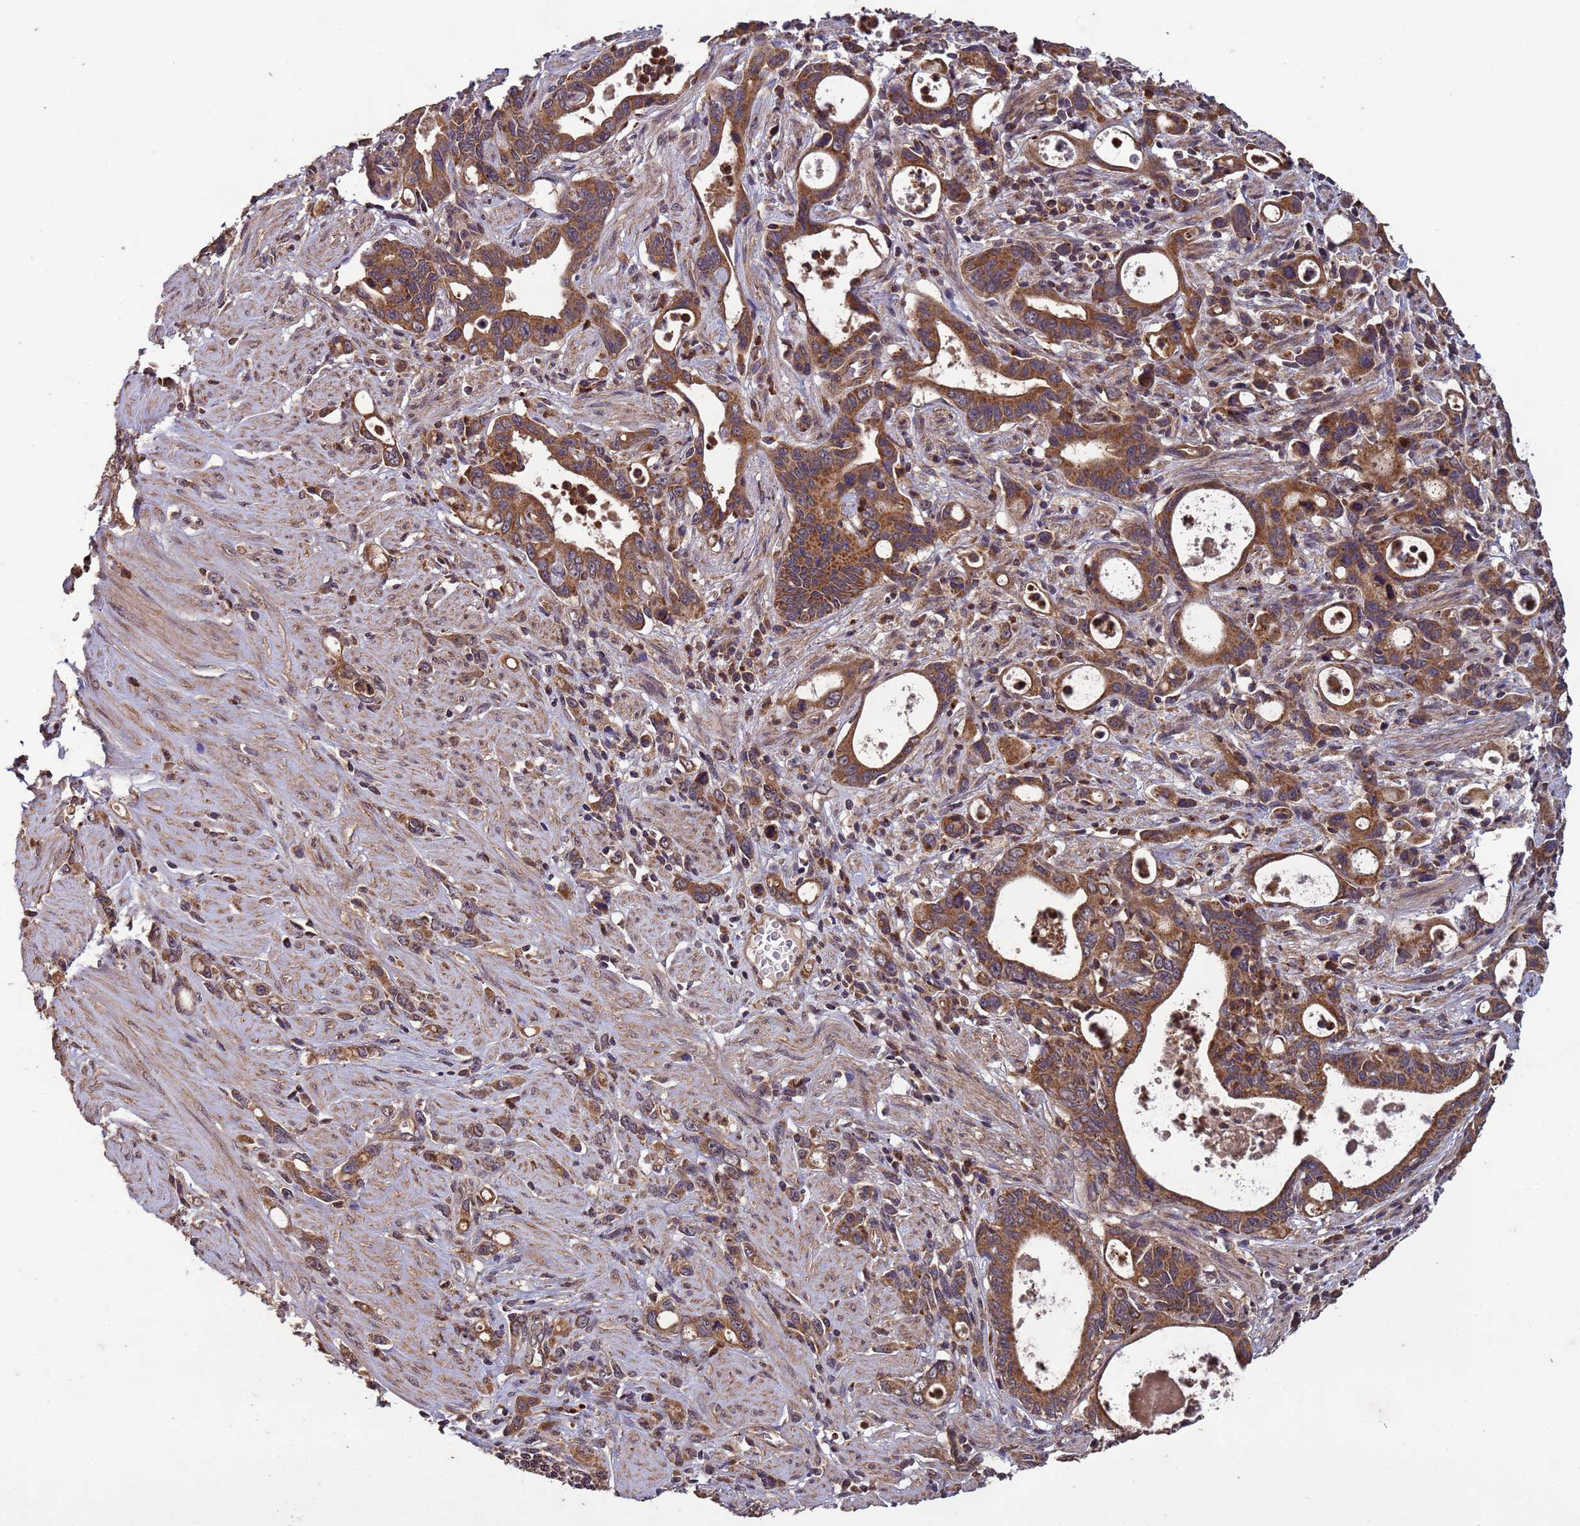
{"staining": {"intensity": "strong", "quantity": ">75%", "location": "cytoplasmic/membranous"}, "tissue": "stomach cancer", "cell_type": "Tumor cells", "image_type": "cancer", "snomed": [{"axis": "morphology", "description": "Adenocarcinoma, NOS"}, {"axis": "topography", "description": "Stomach, lower"}], "caption": "Protein analysis of adenocarcinoma (stomach) tissue shows strong cytoplasmic/membranous staining in approximately >75% of tumor cells.", "gene": "FASTKD1", "patient": {"sex": "female", "age": 43}}